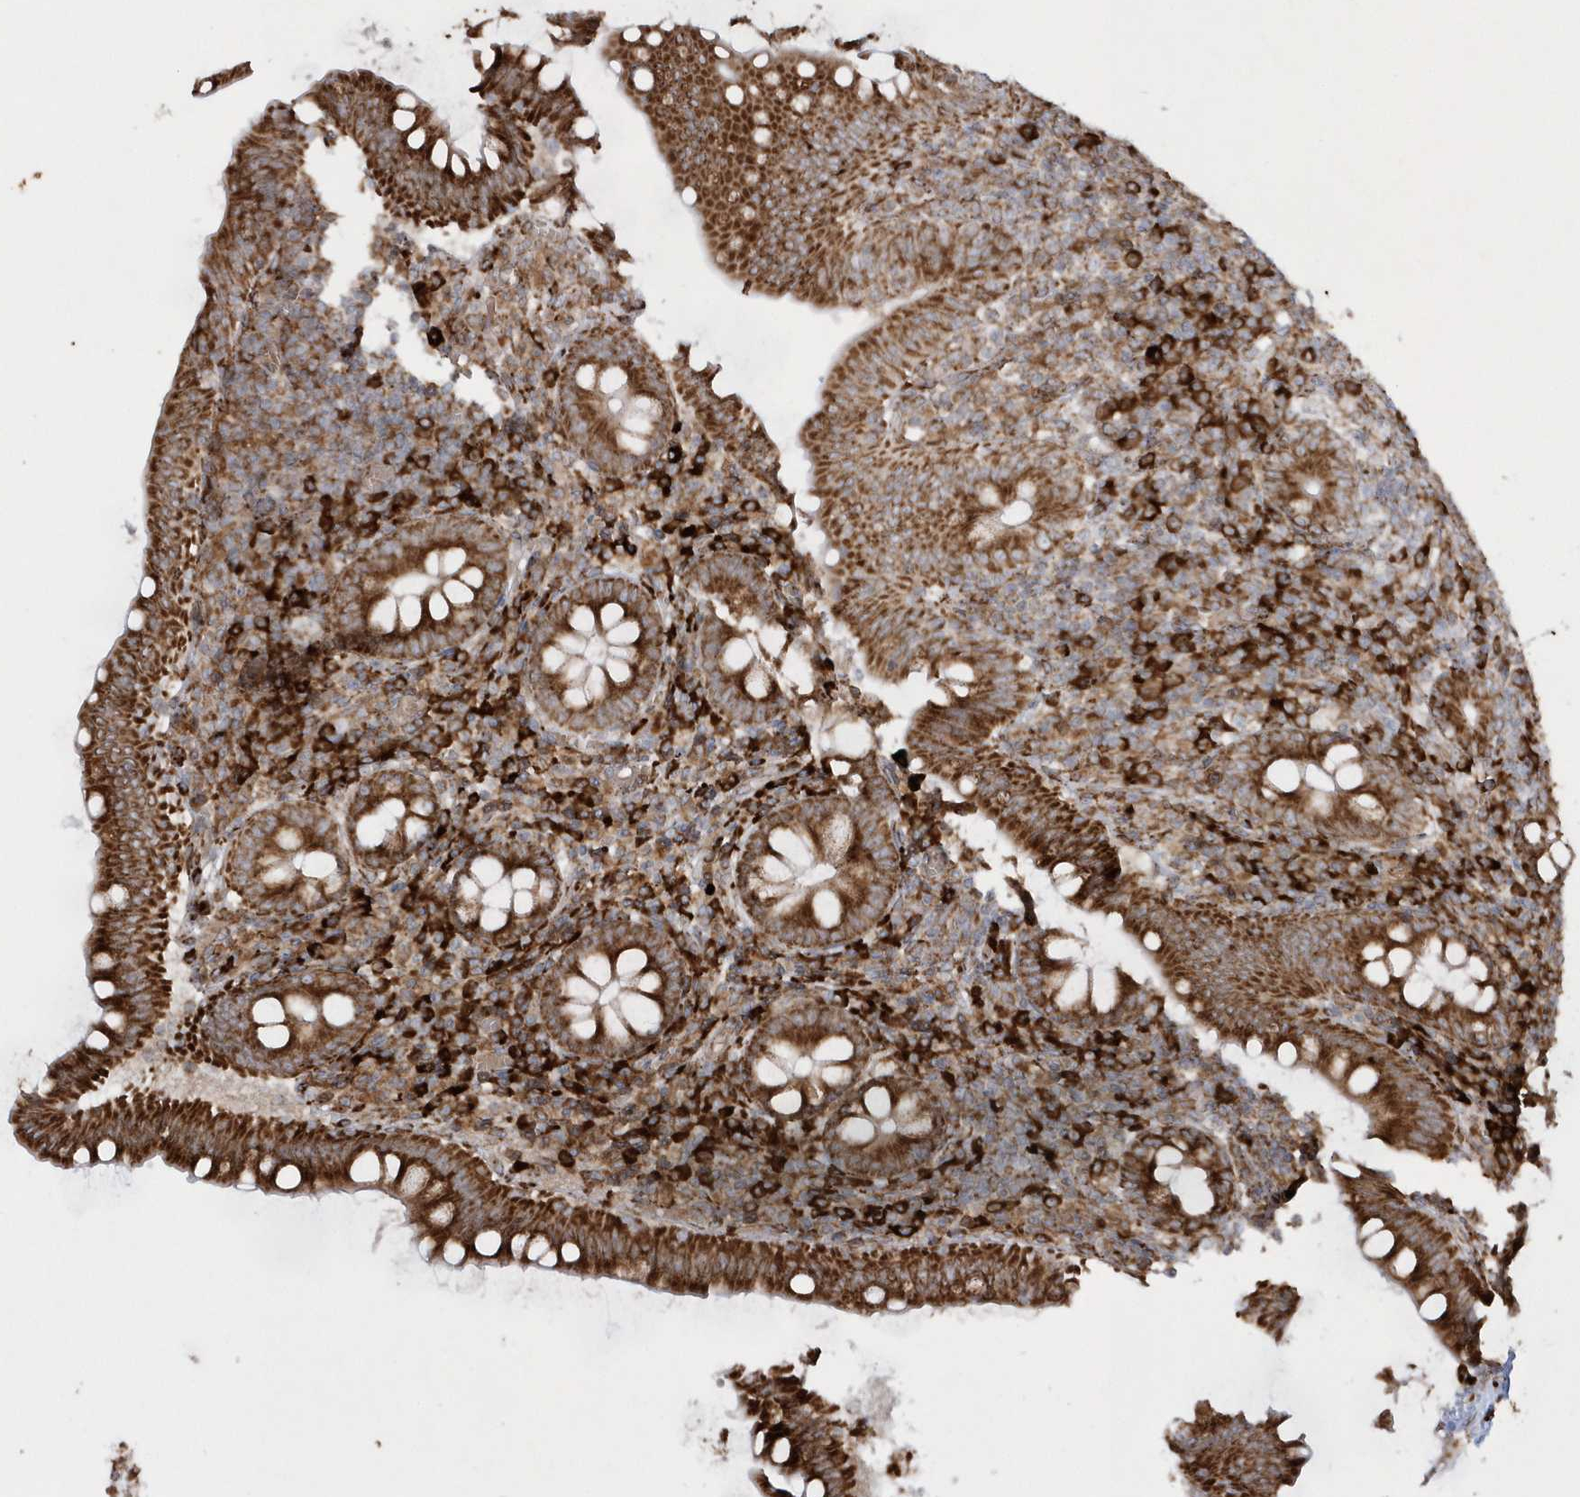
{"staining": {"intensity": "strong", "quantity": ">75%", "location": "cytoplasmic/membranous"}, "tissue": "appendix", "cell_type": "Glandular cells", "image_type": "normal", "snomed": [{"axis": "morphology", "description": "Normal tissue, NOS"}, {"axis": "topography", "description": "Appendix"}], "caption": "Appendix stained with IHC displays strong cytoplasmic/membranous positivity in approximately >75% of glandular cells.", "gene": "SH3BP2", "patient": {"sex": "male", "age": 14}}